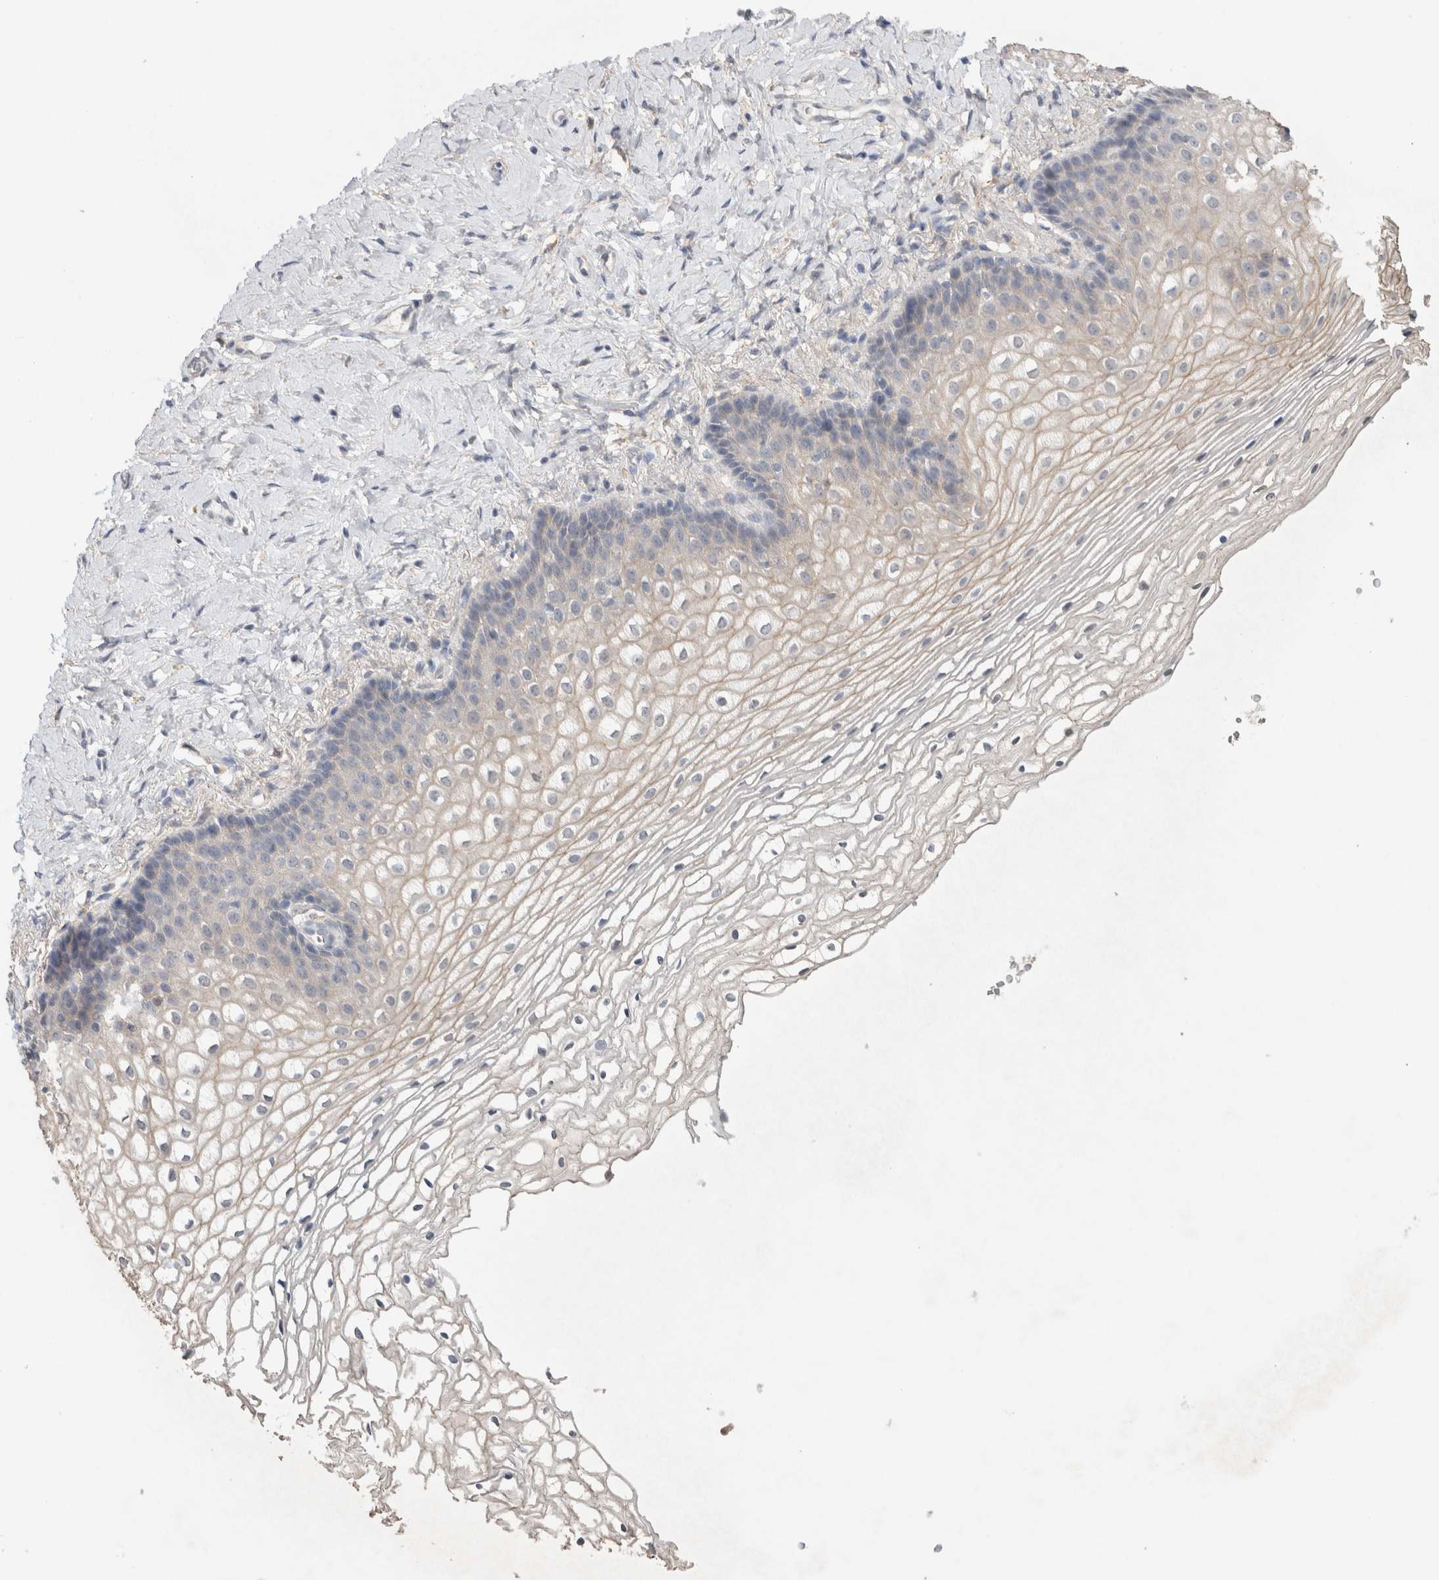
{"staining": {"intensity": "negative", "quantity": "none", "location": "none"}, "tissue": "vagina", "cell_type": "Squamous epithelial cells", "image_type": "normal", "snomed": [{"axis": "morphology", "description": "Normal tissue, NOS"}, {"axis": "topography", "description": "Vagina"}], "caption": "The micrograph displays no significant positivity in squamous epithelial cells of vagina. The staining is performed using DAB brown chromogen with nuclei counter-stained in using hematoxylin.", "gene": "RAB14", "patient": {"sex": "female", "age": 60}}